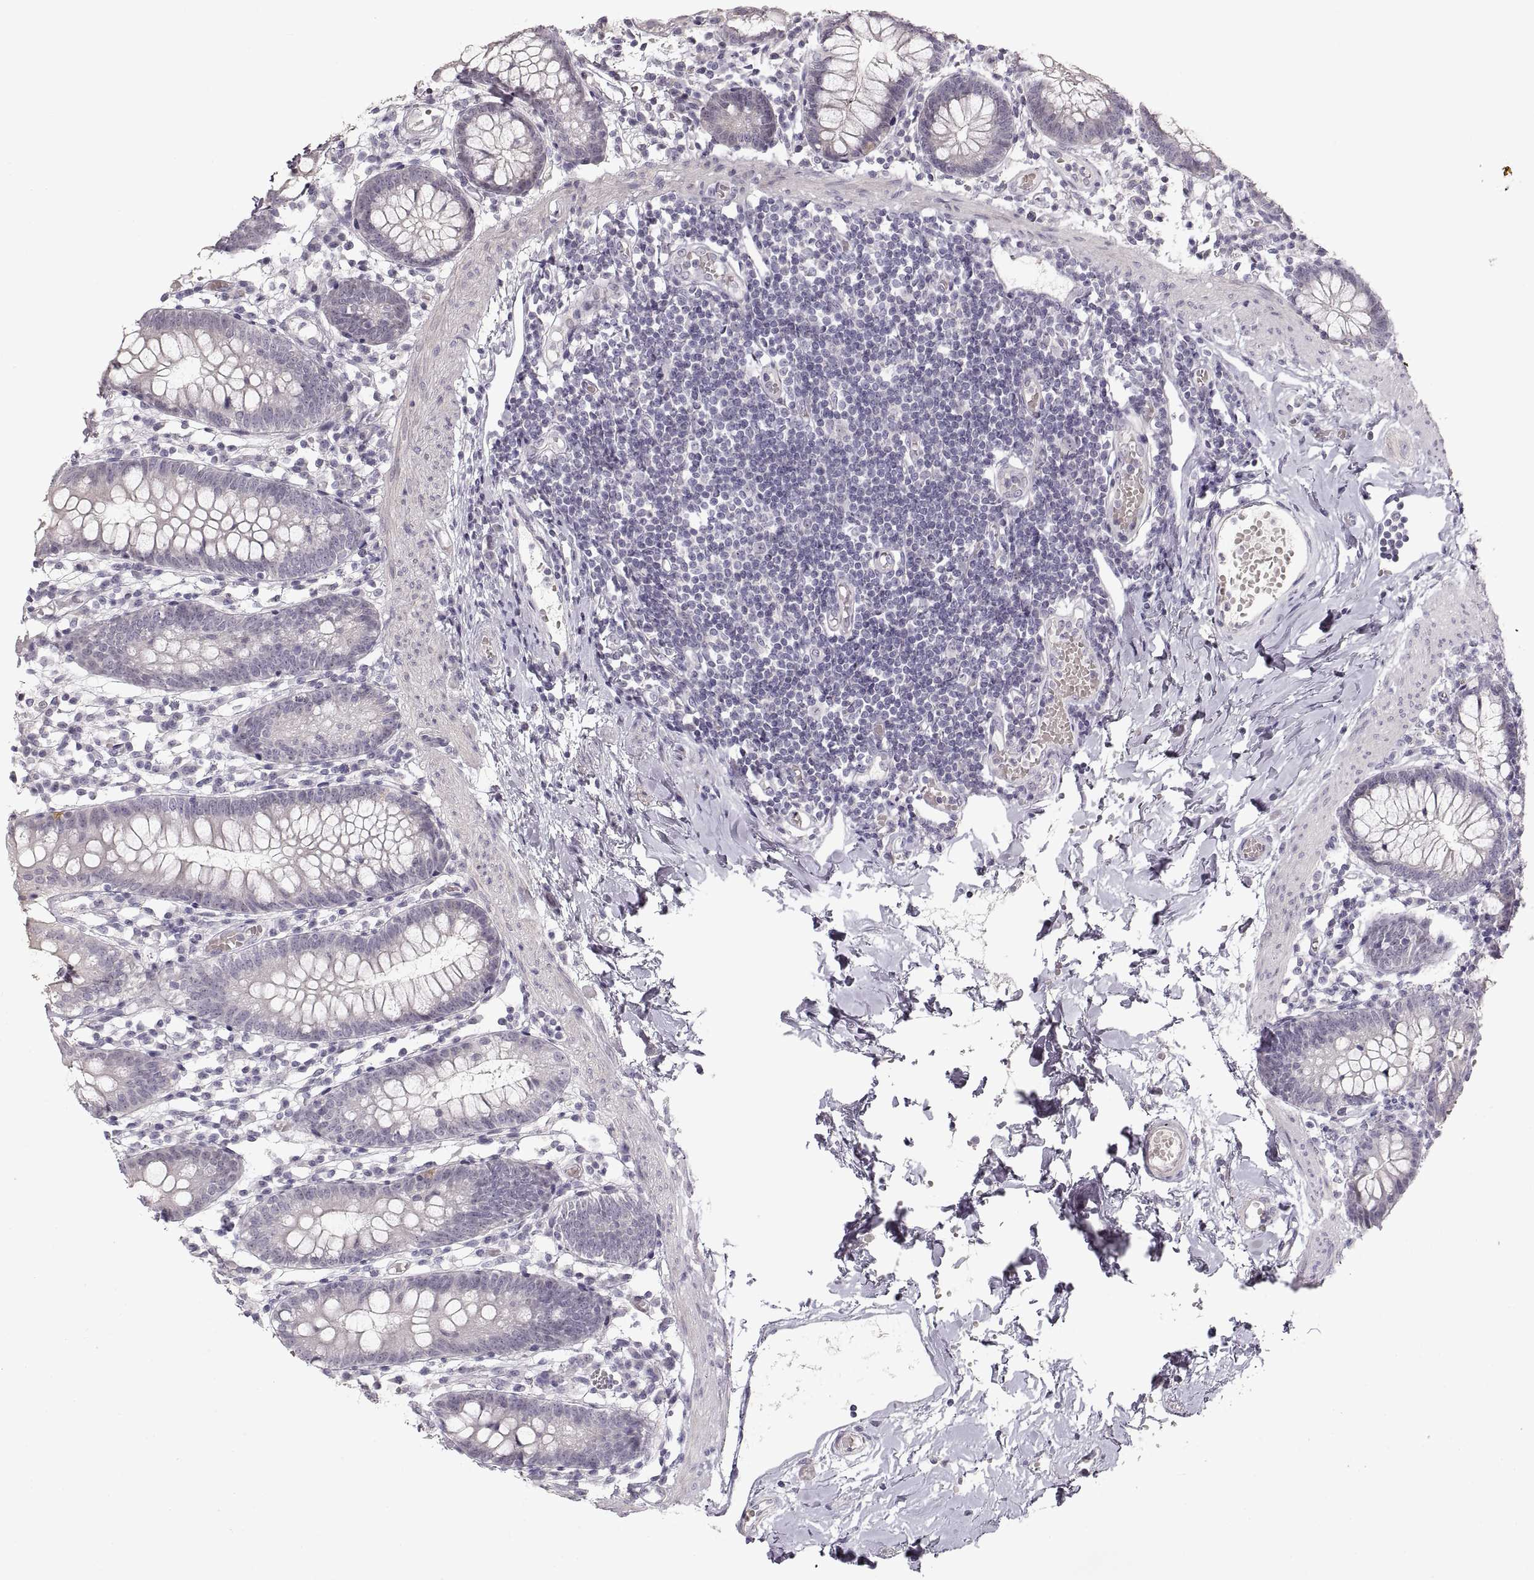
{"staining": {"intensity": "strong", "quantity": "<25%", "location": "cytoplasmic/membranous"}, "tissue": "small intestine", "cell_type": "Glandular cells", "image_type": "normal", "snomed": [{"axis": "morphology", "description": "Normal tissue, NOS"}, {"axis": "topography", "description": "Small intestine"}], "caption": "Glandular cells reveal medium levels of strong cytoplasmic/membranous staining in approximately <25% of cells in normal small intestine.", "gene": "PCSK2", "patient": {"sex": "female", "age": 90}}